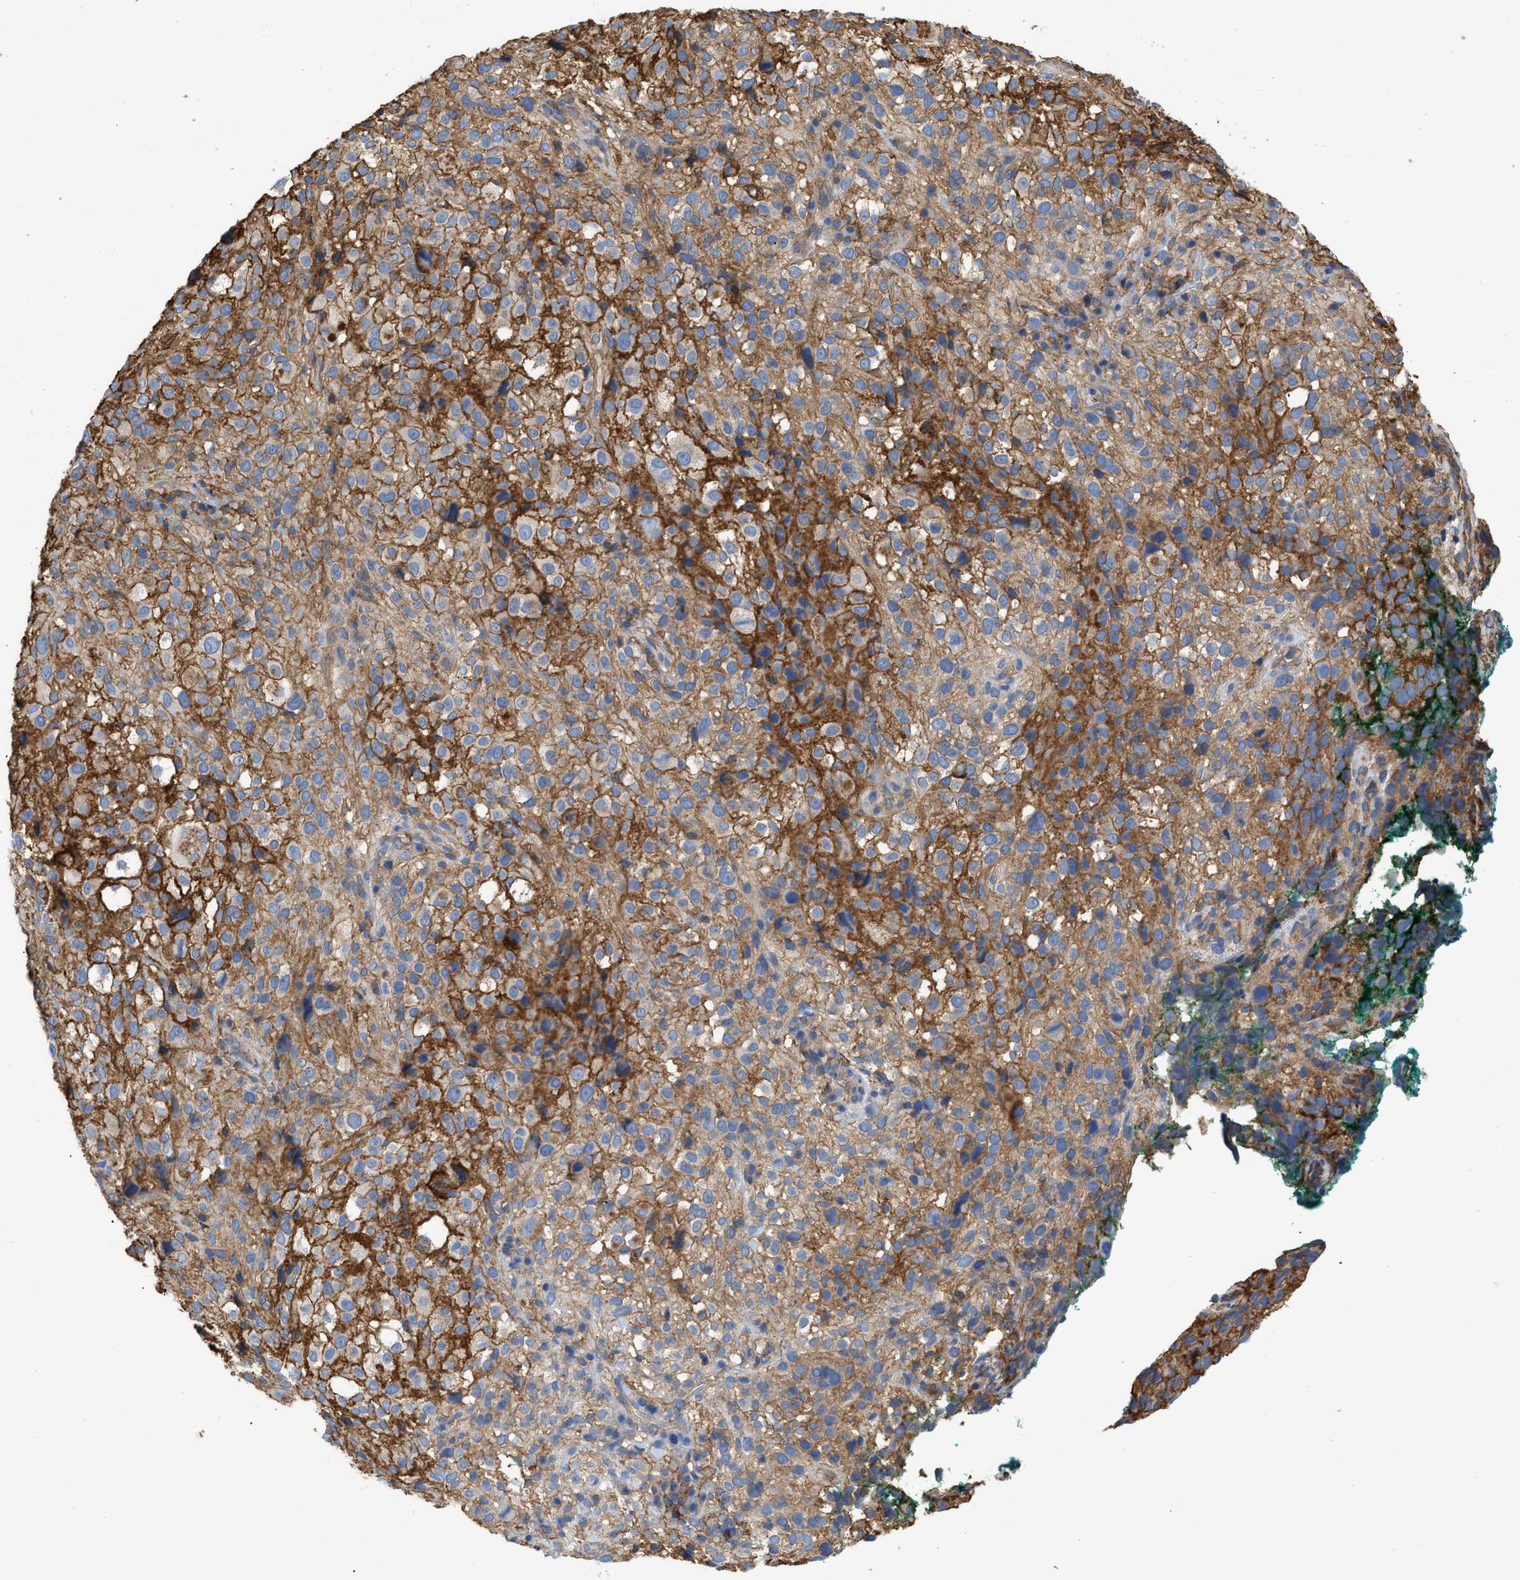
{"staining": {"intensity": "moderate", "quantity": ">75%", "location": "cytoplasmic/membranous"}, "tissue": "melanoma", "cell_type": "Tumor cells", "image_type": "cancer", "snomed": [{"axis": "morphology", "description": "Necrosis, NOS"}, {"axis": "morphology", "description": "Malignant melanoma, NOS"}, {"axis": "topography", "description": "Skin"}], "caption": "Moderate cytoplasmic/membranous expression is identified in approximately >75% of tumor cells in malignant melanoma.", "gene": "GNB4", "patient": {"sex": "female", "age": 87}}